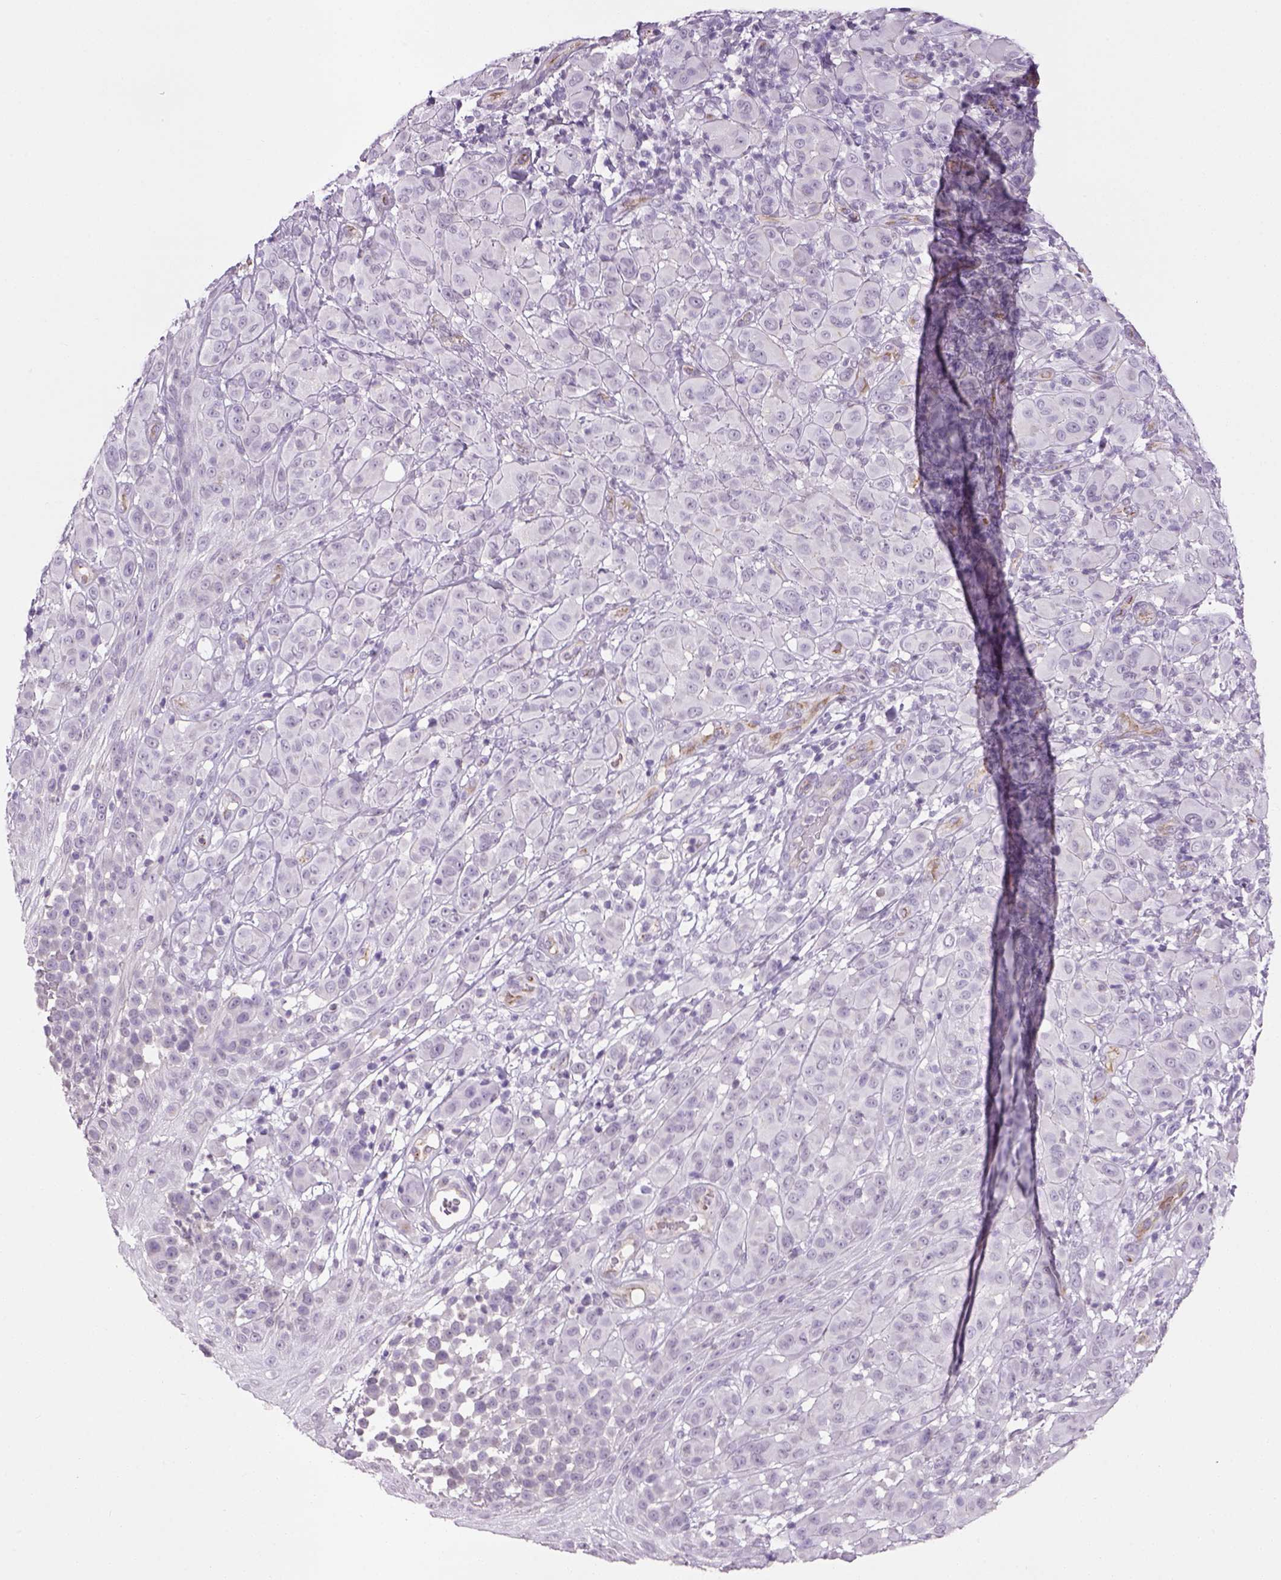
{"staining": {"intensity": "negative", "quantity": "none", "location": "none"}, "tissue": "melanoma", "cell_type": "Tumor cells", "image_type": "cancer", "snomed": [{"axis": "morphology", "description": "Malignant melanoma, NOS"}, {"axis": "topography", "description": "Skin"}], "caption": "There is no significant positivity in tumor cells of melanoma.", "gene": "PRRT1", "patient": {"sex": "female", "age": 87}}